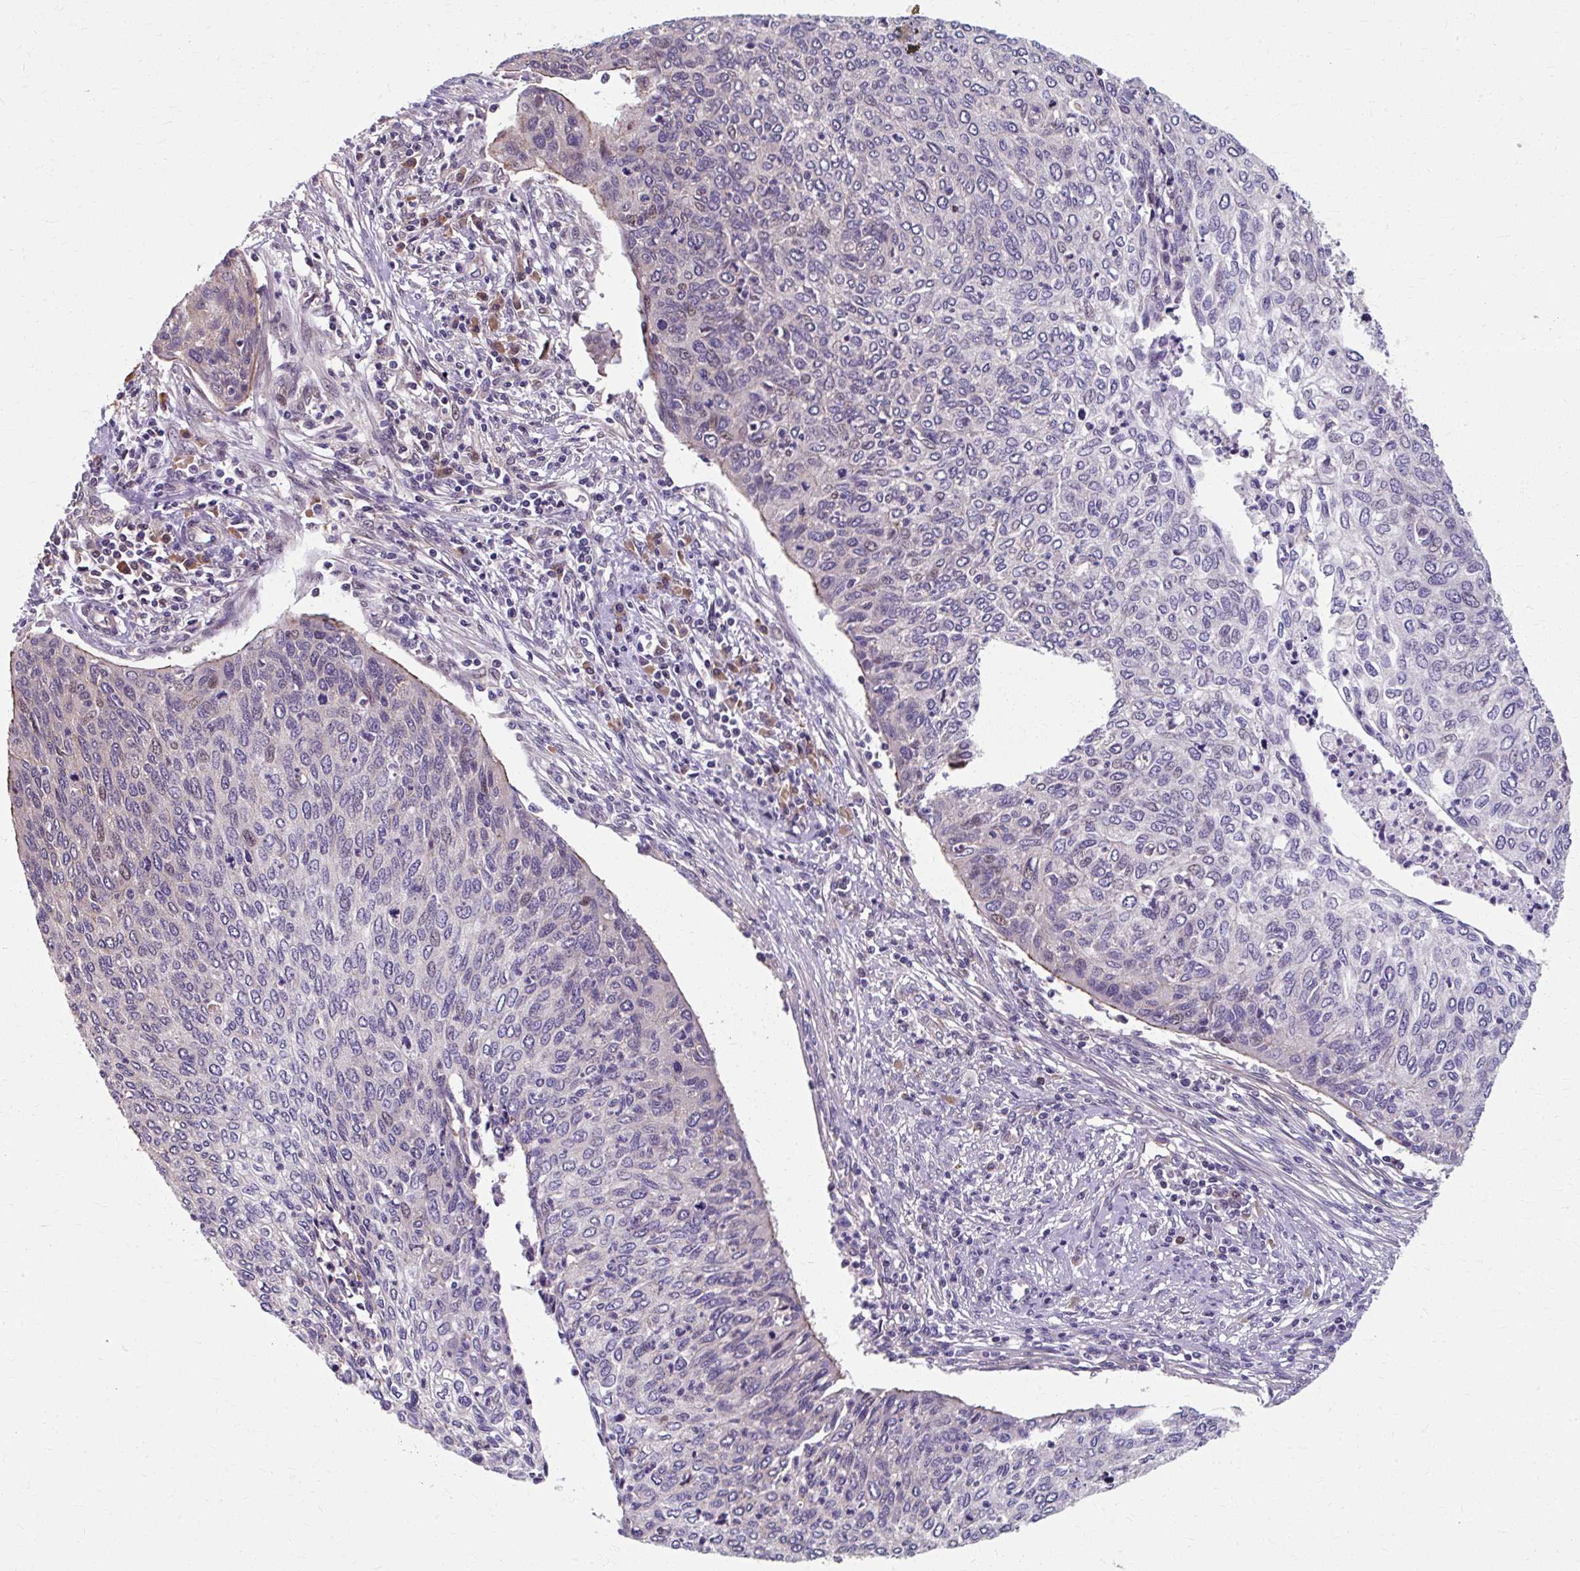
{"staining": {"intensity": "negative", "quantity": "none", "location": "none"}, "tissue": "cervical cancer", "cell_type": "Tumor cells", "image_type": "cancer", "snomed": [{"axis": "morphology", "description": "Squamous cell carcinoma, NOS"}, {"axis": "topography", "description": "Cervix"}], "caption": "DAB immunohistochemical staining of human squamous cell carcinoma (cervical) reveals no significant staining in tumor cells.", "gene": "ZNF555", "patient": {"sex": "female", "age": 38}}